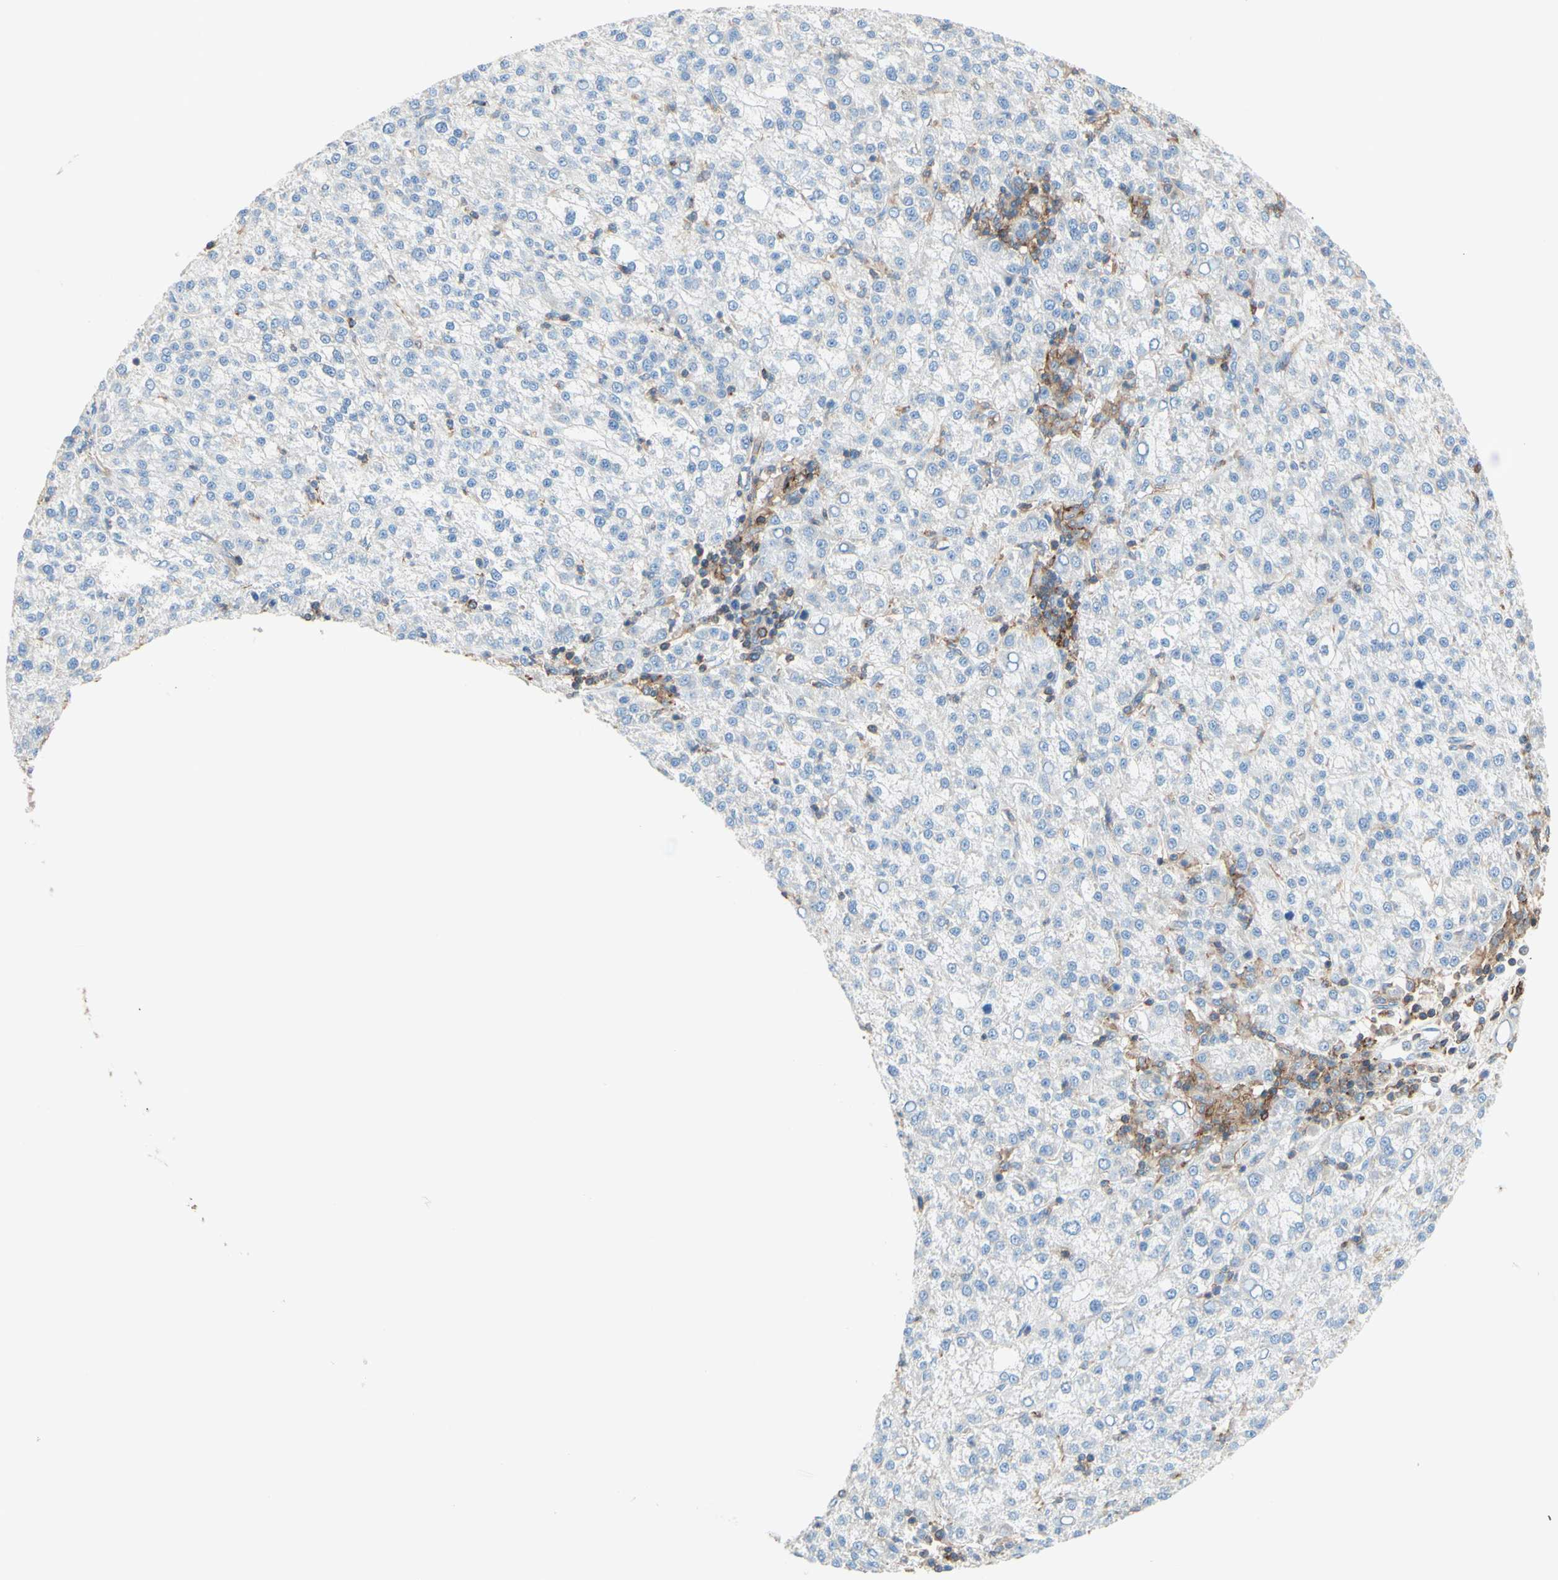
{"staining": {"intensity": "negative", "quantity": "none", "location": "none"}, "tissue": "liver cancer", "cell_type": "Tumor cells", "image_type": "cancer", "snomed": [{"axis": "morphology", "description": "Carcinoma, Hepatocellular, NOS"}, {"axis": "topography", "description": "Liver"}], "caption": "This is an IHC histopathology image of hepatocellular carcinoma (liver). There is no expression in tumor cells.", "gene": "SEMA4C", "patient": {"sex": "female", "age": 58}}